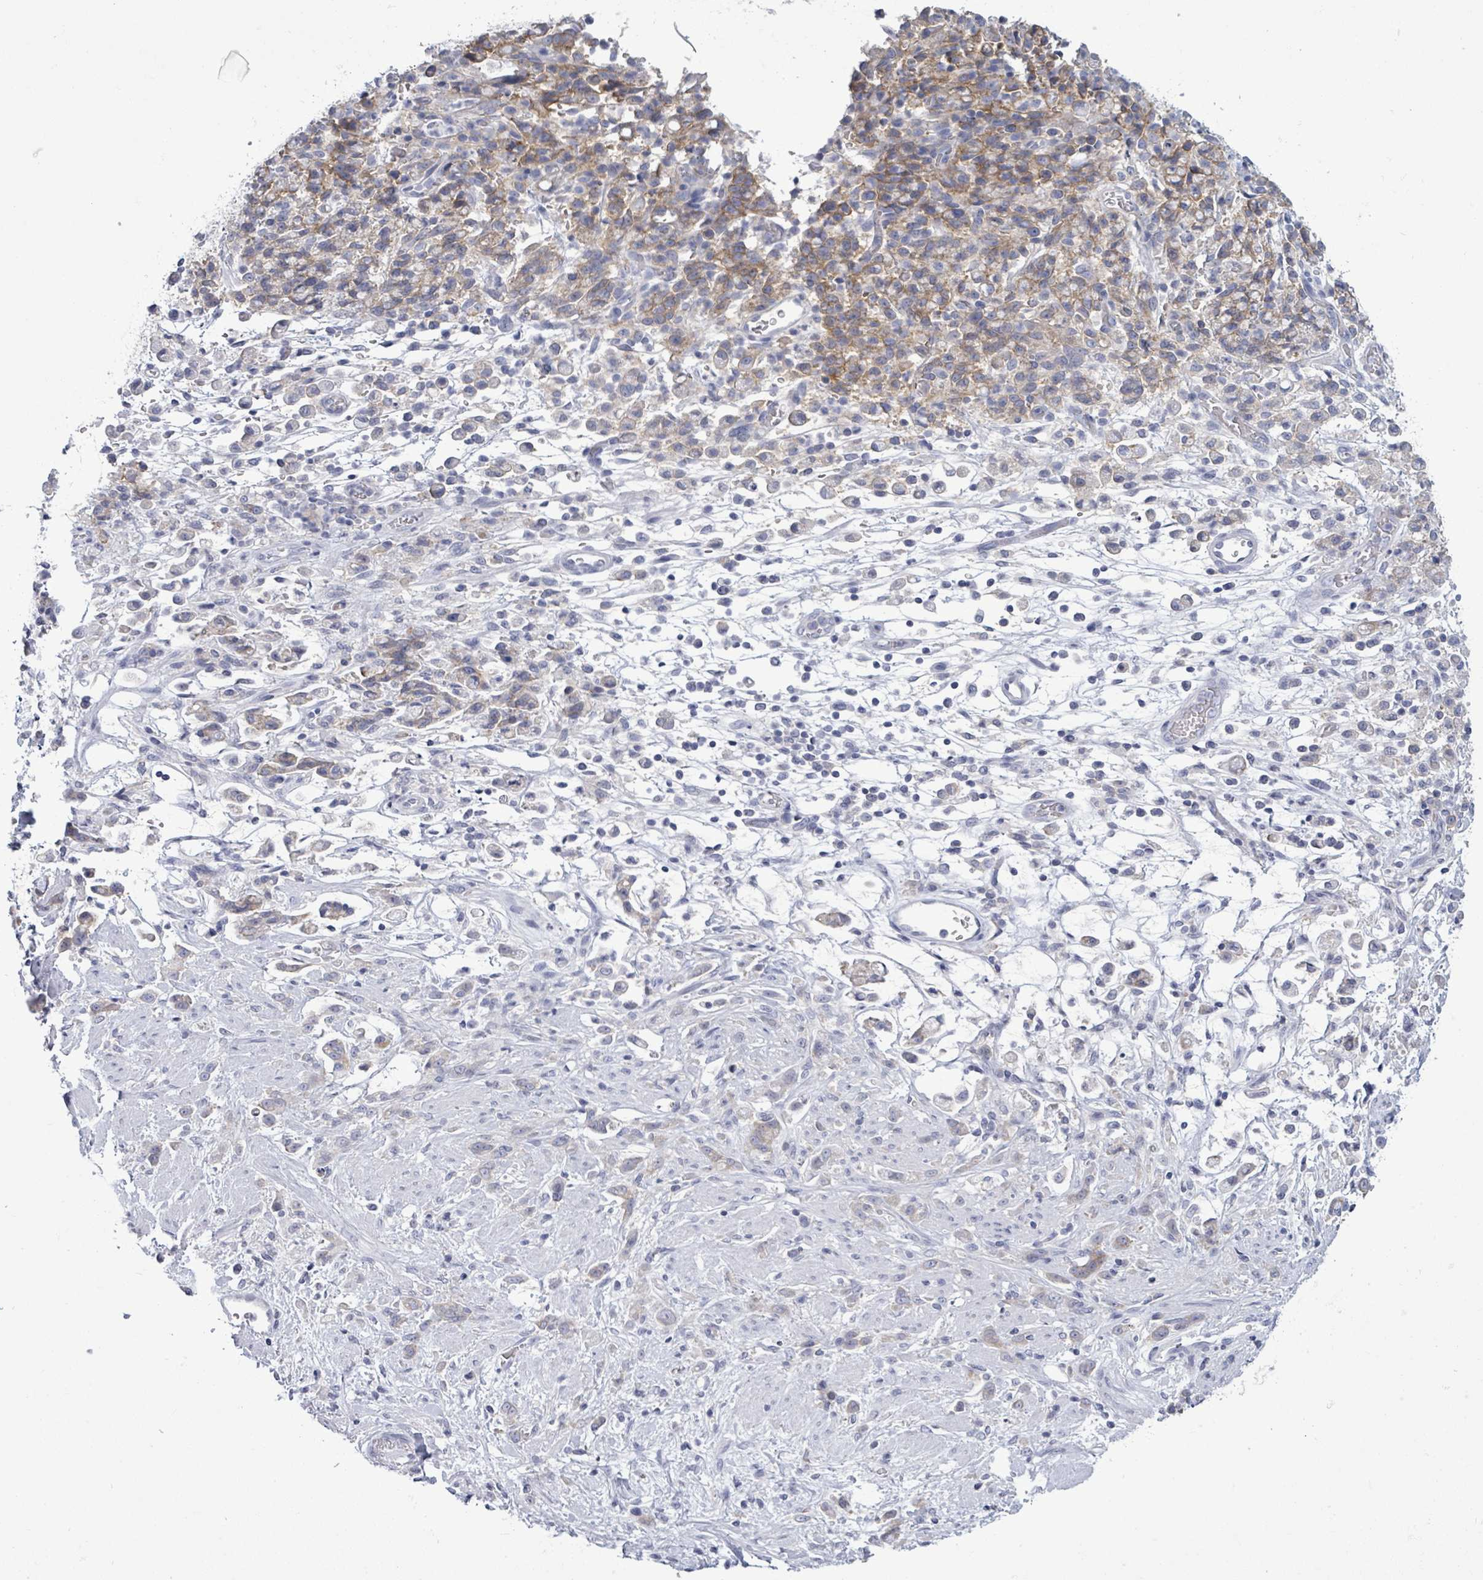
{"staining": {"intensity": "weak", "quantity": "25%-75%", "location": "cytoplasmic/membranous"}, "tissue": "stomach cancer", "cell_type": "Tumor cells", "image_type": "cancer", "snomed": [{"axis": "morphology", "description": "Adenocarcinoma, NOS"}, {"axis": "topography", "description": "Stomach"}], "caption": "Protein staining by immunohistochemistry demonstrates weak cytoplasmic/membranous staining in about 25%-75% of tumor cells in stomach cancer (adenocarcinoma).", "gene": "BSG", "patient": {"sex": "female", "age": 60}}